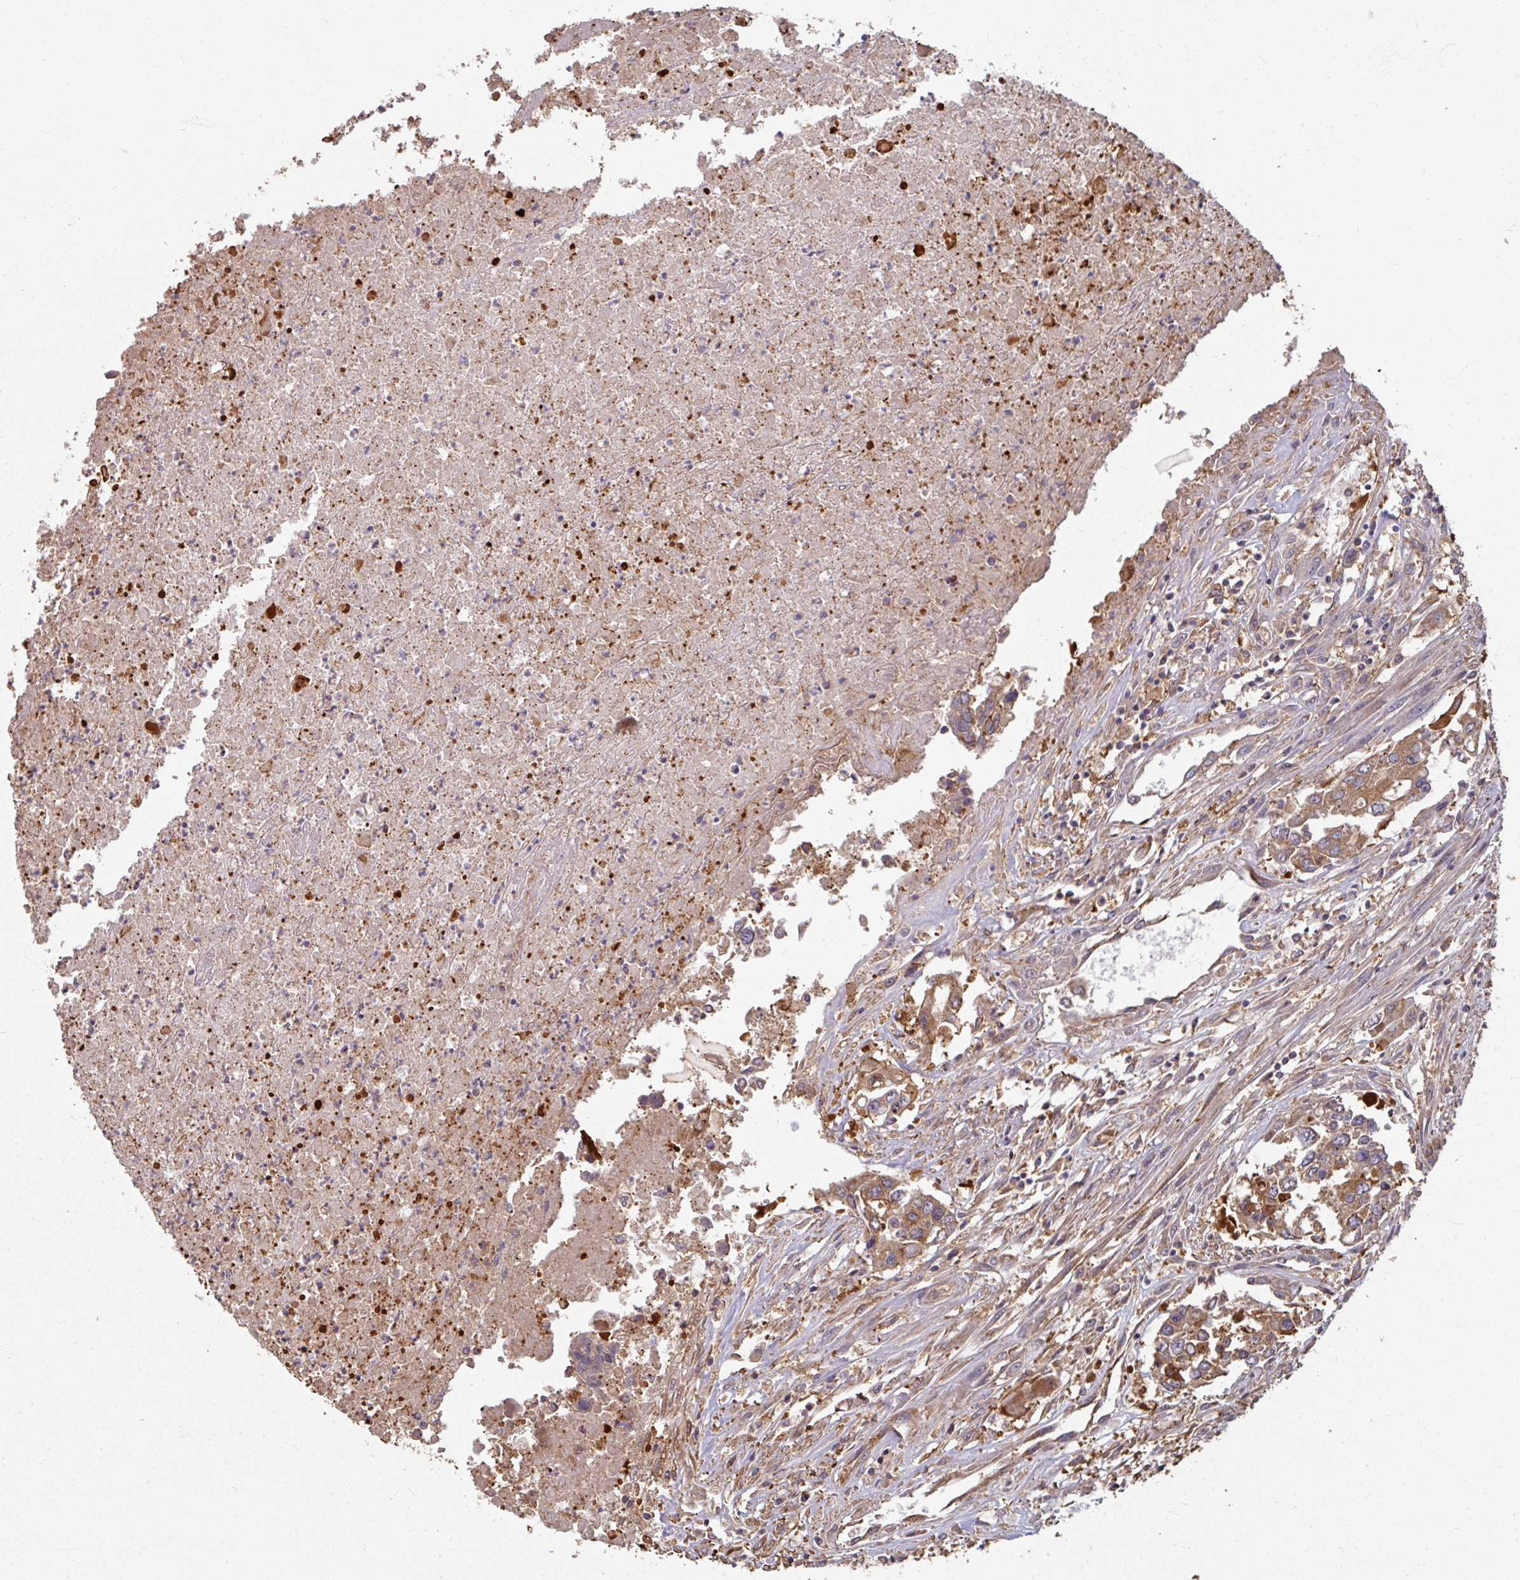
{"staining": {"intensity": "moderate", "quantity": ">75%", "location": "cytoplasmic/membranous"}, "tissue": "colorectal cancer", "cell_type": "Tumor cells", "image_type": "cancer", "snomed": [{"axis": "morphology", "description": "Adenocarcinoma, NOS"}, {"axis": "topography", "description": "Colon"}], "caption": "Immunohistochemical staining of adenocarcinoma (colorectal) shows medium levels of moderate cytoplasmic/membranous expression in approximately >75% of tumor cells.", "gene": "CCDC68", "patient": {"sex": "male", "age": 77}}